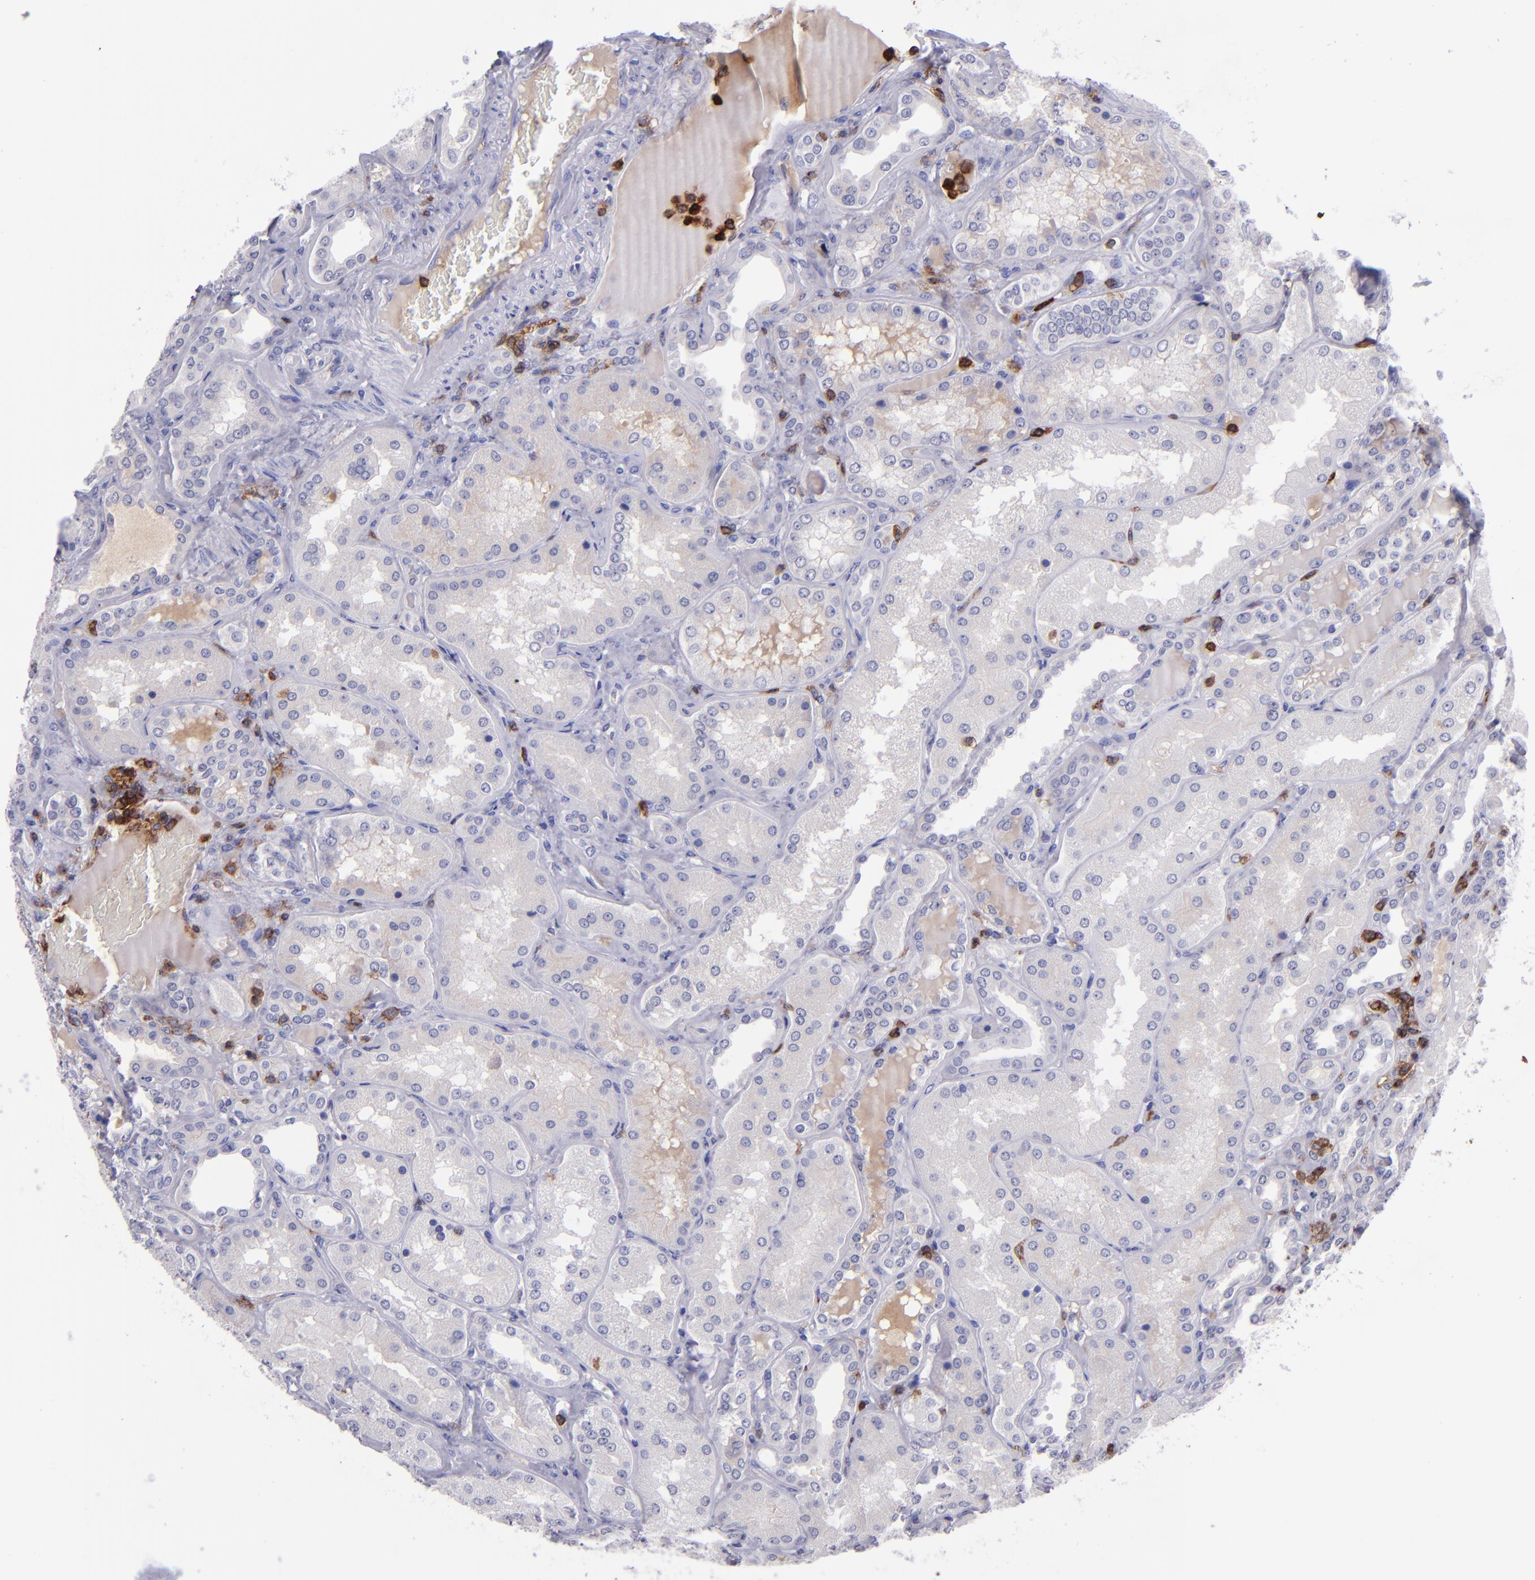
{"staining": {"intensity": "negative", "quantity": "none", "location": "none"}, "tissue": "kidney", "cell_type": "Cells in glomeruli", "image_type": "normal", "snomed": [{"axis": "morphology", "description": "Normal tissue, NOS"}, {"axis": "topography", "description": "Kidney"}], "caption": "Cells in glomeruli are negative for protein expression in unremarkable human kidney. The staining was performed using DAB to visualize the protein expression in brown, while the nuclei were stained in blue with hematoxylin (Magnification: 20x).", "gene": "ICAM3", "patient": {"sex": "female", "age": 56}}